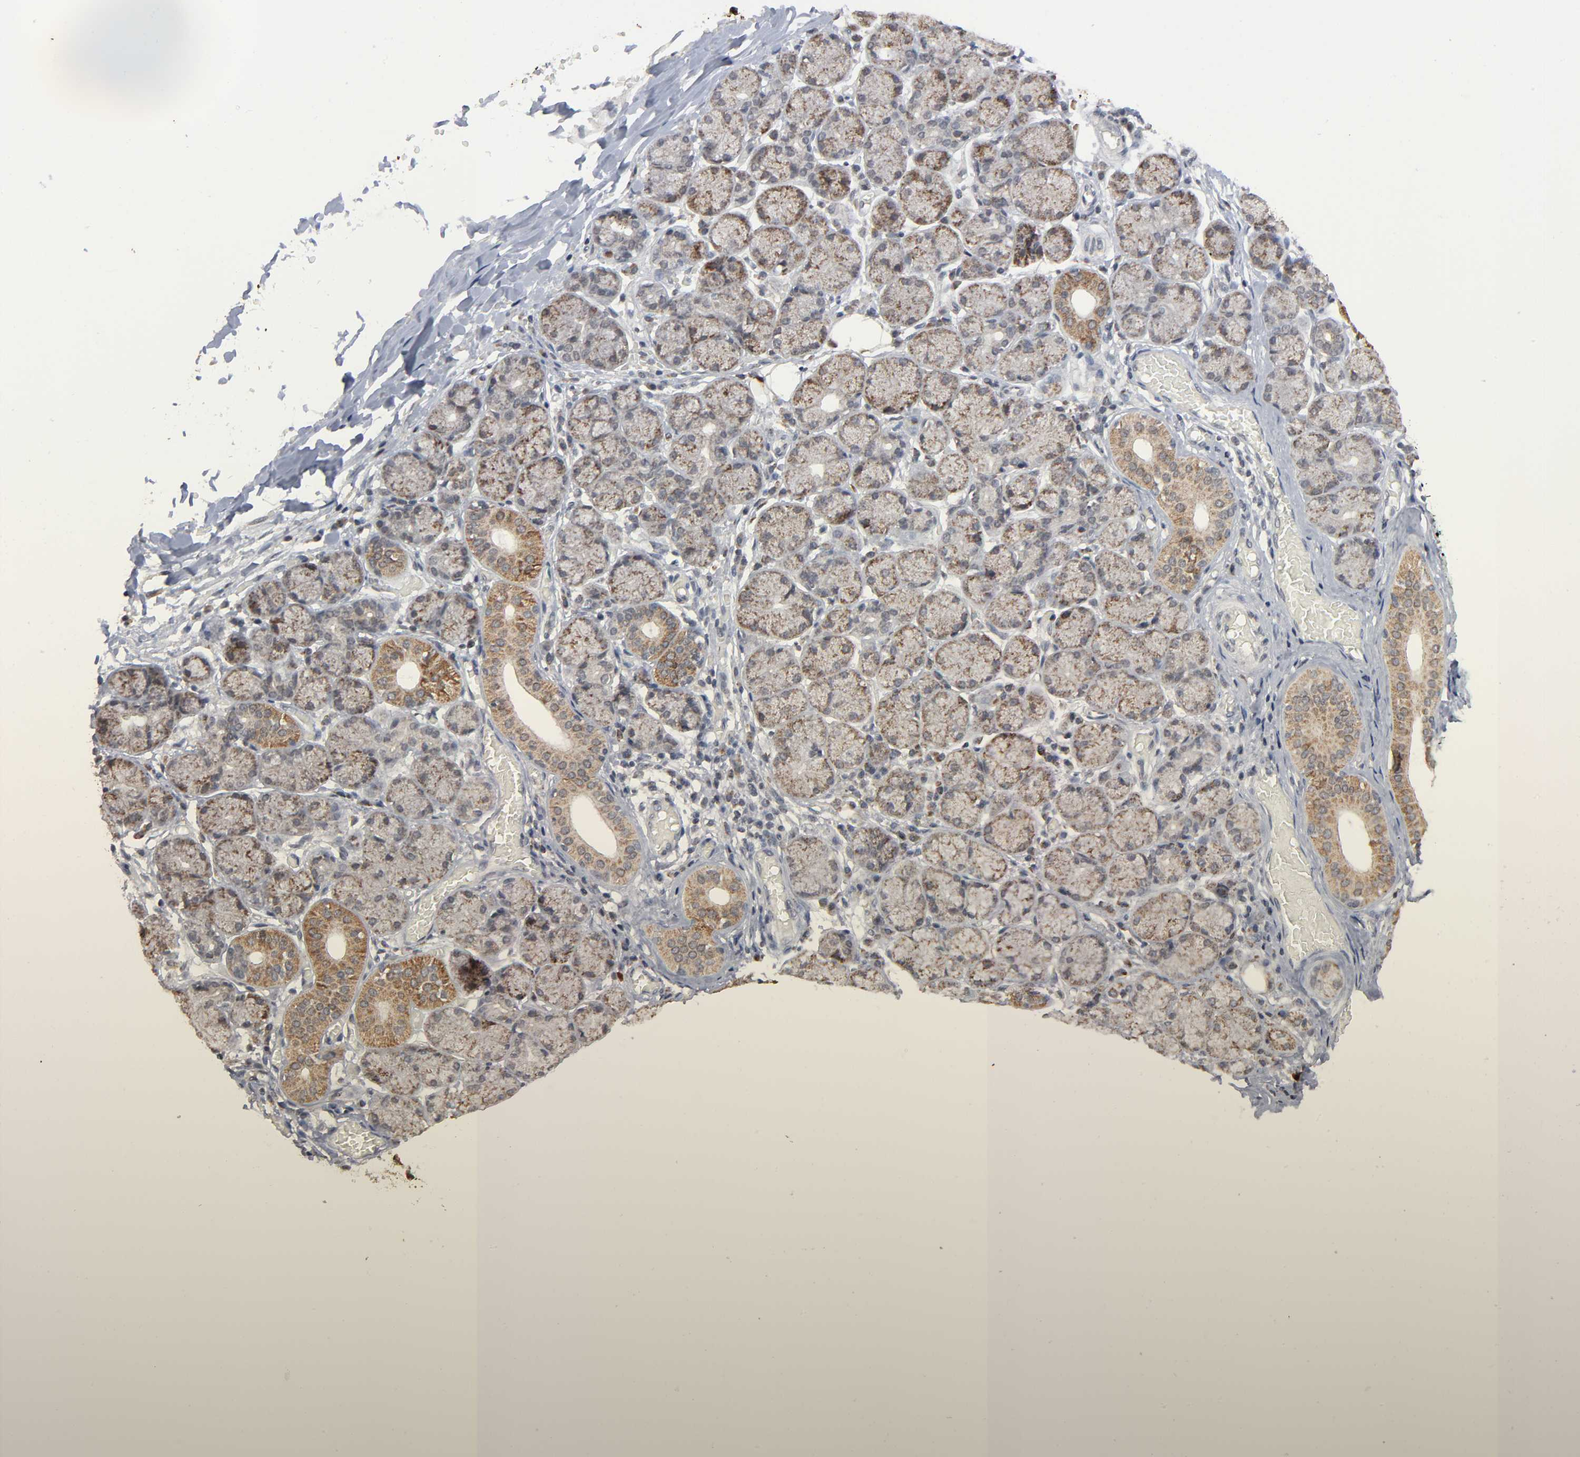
{"staining": {"intensity": "moderate", "quantity": "25%-75%", "location": "cytoplasmic/membranous"}, "tissue": "salivary gland", "cell_type": "Glandular cells", "image_type": "normal", "snomed": [{"axis": "morphology", "description": "Normal tissue, NOS"}, {"axis": "topography", "description": "Salivary gland"}], "caption": "An IHC micrograph of unremarkable tissue is shown. Protein staining in brown labels moderate cytoplasmic/membranous positivity in salivary gland within glandular cells.", "gene": "AUH", "patient": {"sex": "female", "age": 24}}